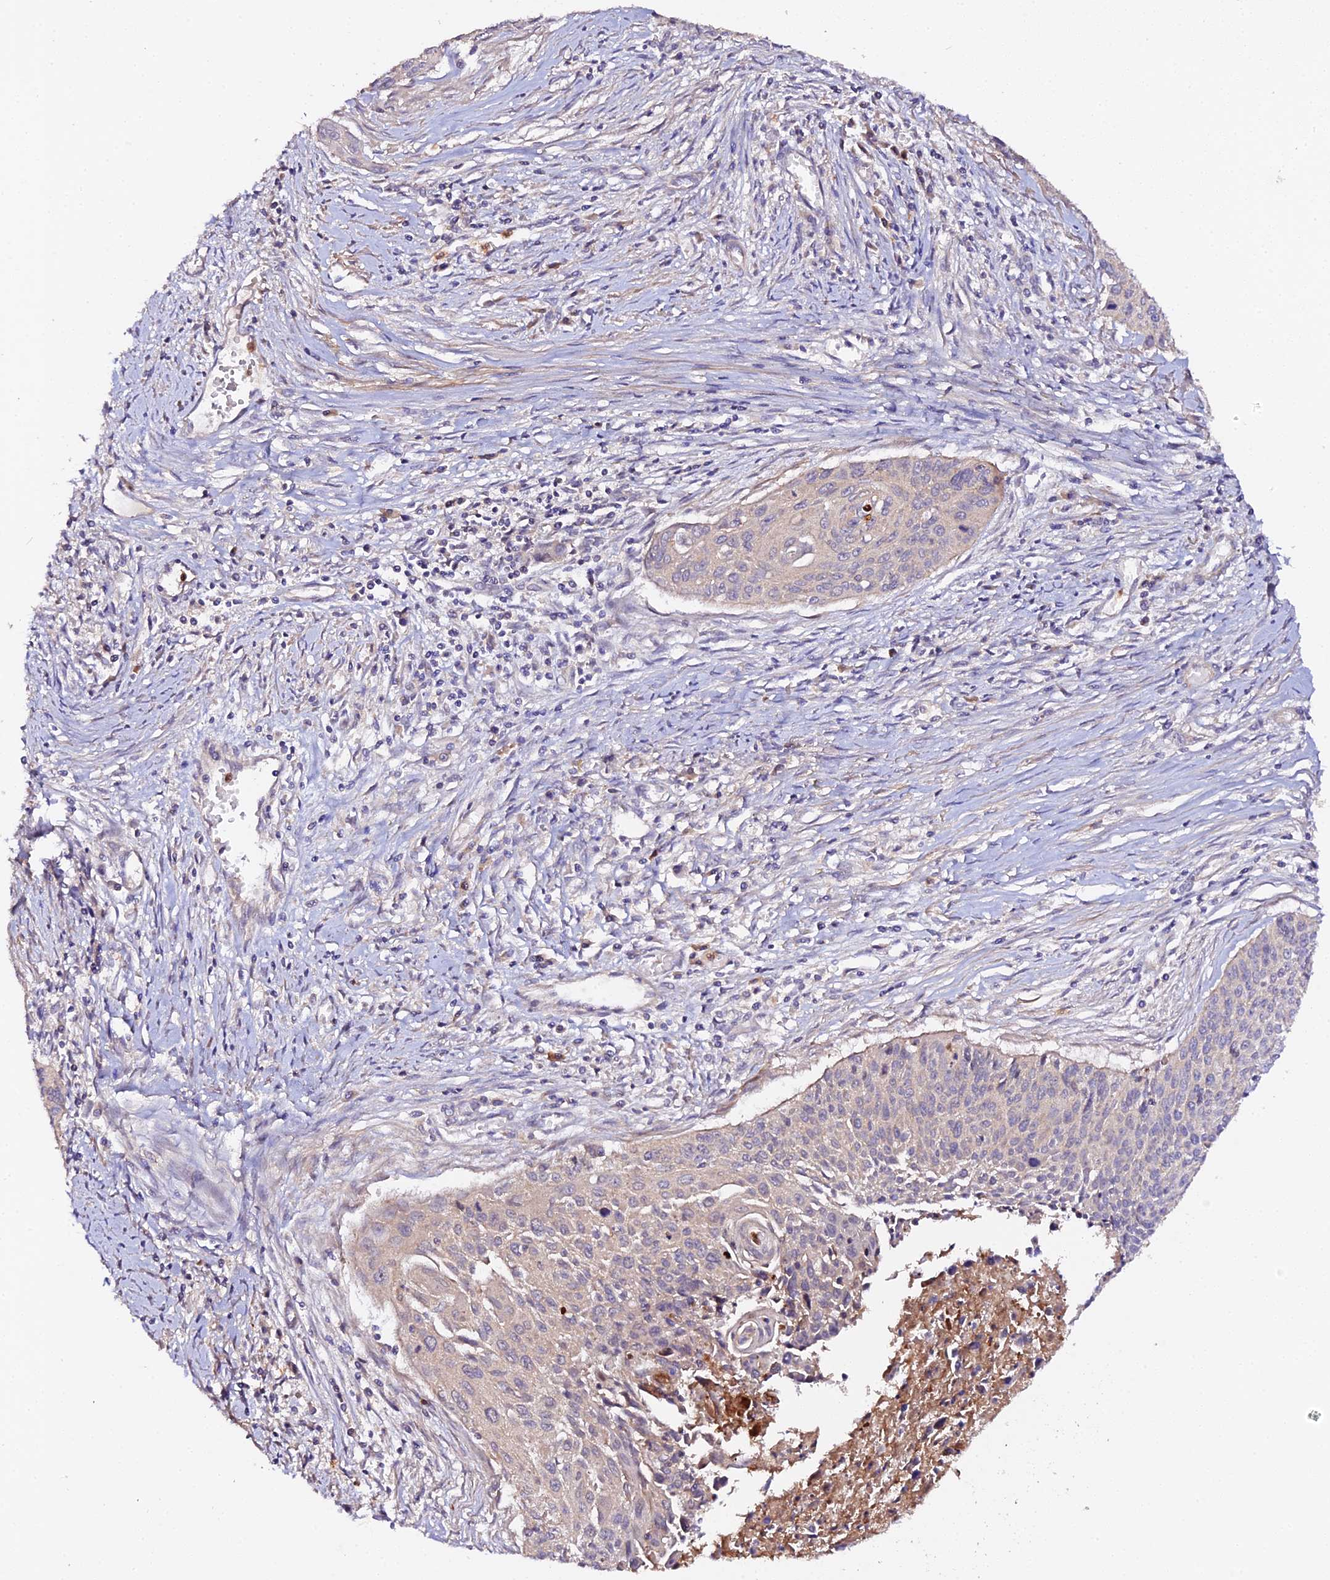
{"staining": {"intensity": "negative", "quantity": "none", "location": "none"}, "tissue": "cervical cancer", "cell_type": "Tumor cells", "image_type": "cancer", "snomed": [{"axis": "morphology", "description": "Squamous cell carcinoma, NOS"}, {"axis": "topography", "description": "Cervix"}], "caption": "Immunohistochemical staining of human cervical cancer shows no significant staining in tumor cells.", "gene": "TRIM26", "patient": {"sex": "female", "age": 55}}